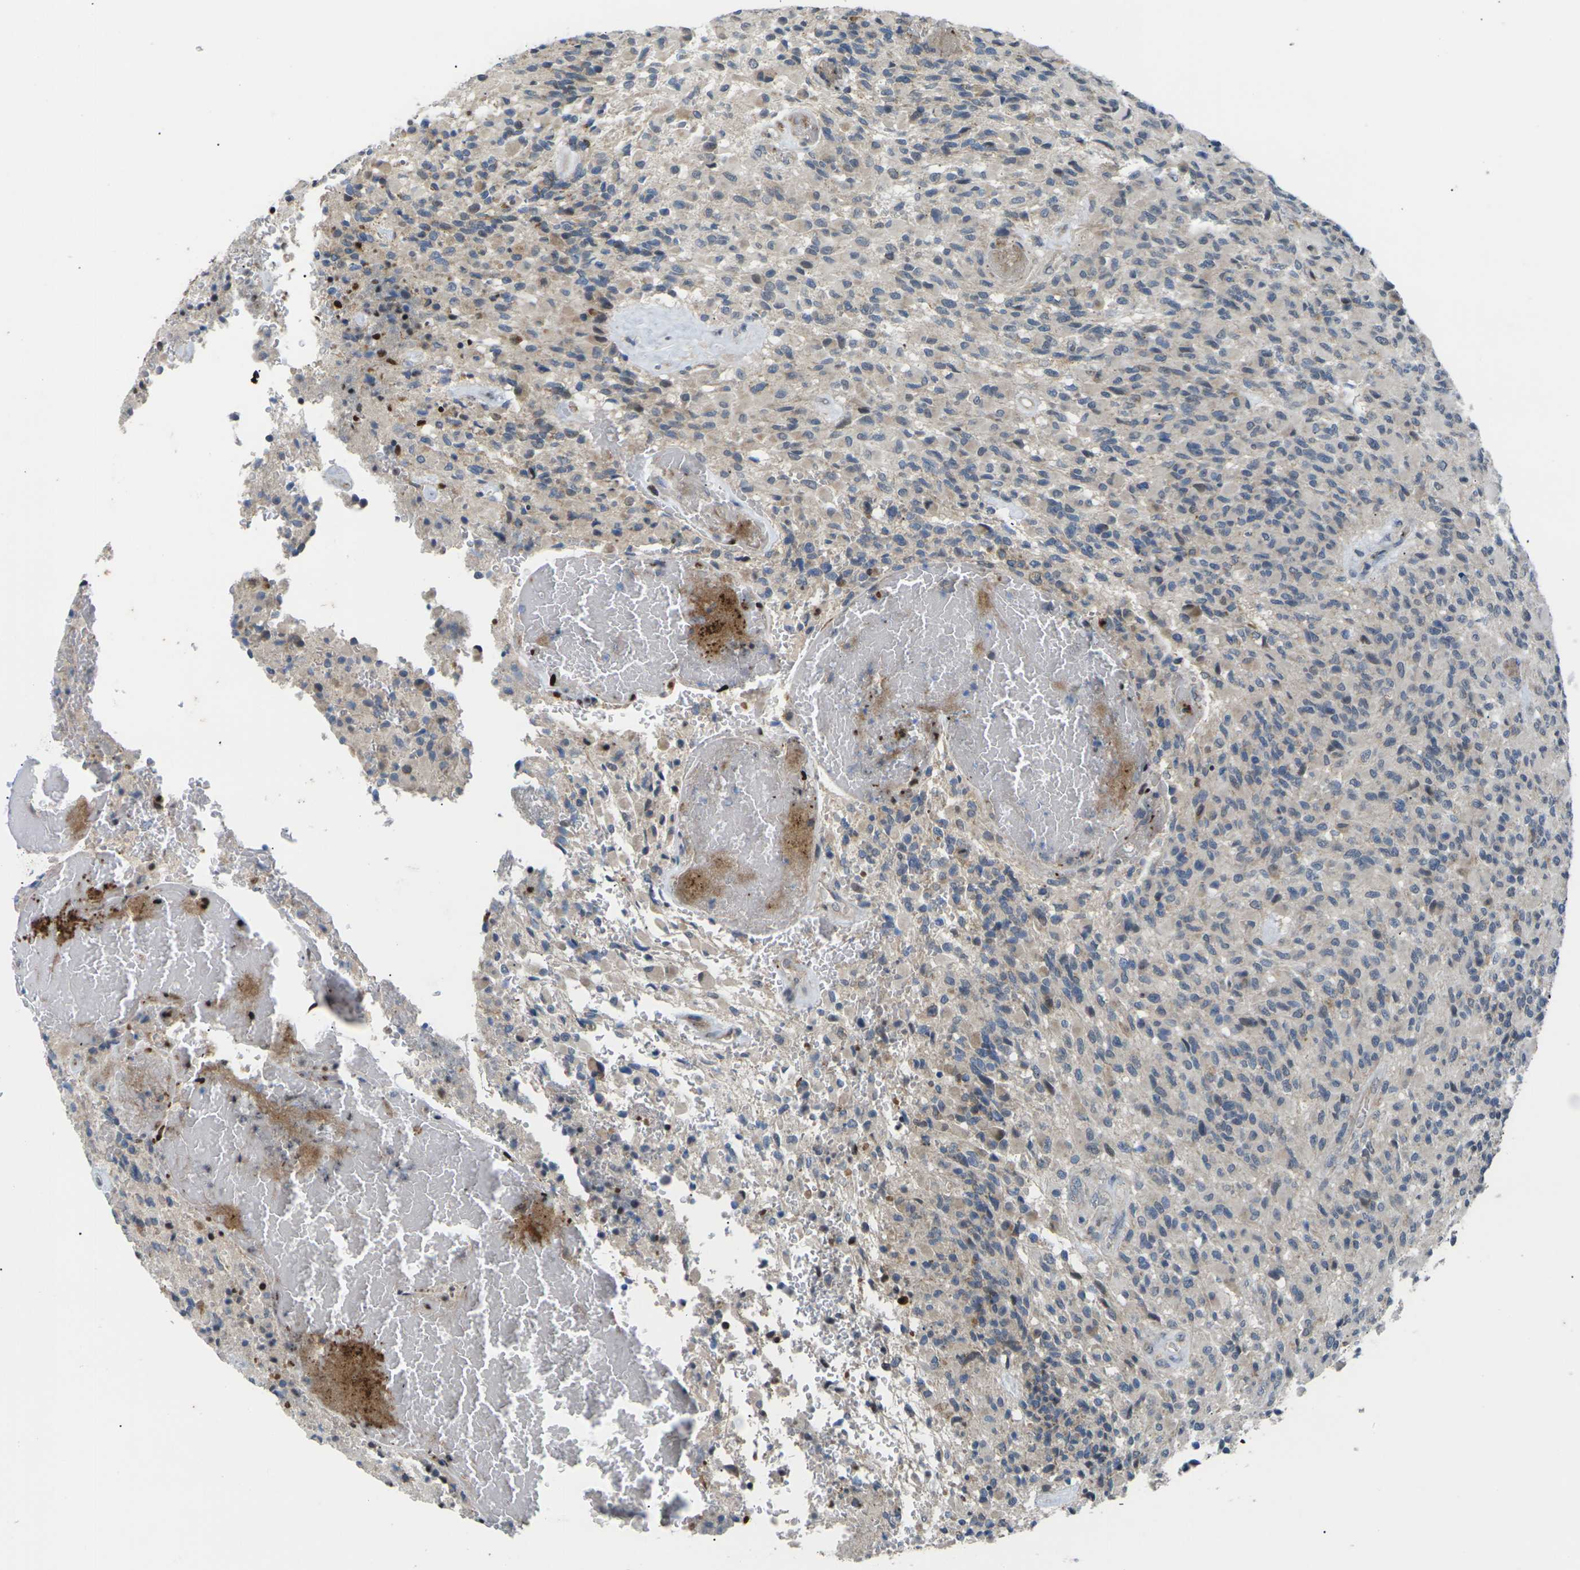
{"staining": {"intensity": "weak", "quantity": "25%-75%", "location": "cytoplasmic/membranous"}, "tissue": "glioma", "cell_type": "Tumor cells", "image_type": "cancer", "snomed": [{"axis": "morphology", "description": "Glioma, malignant, High grade"}, {"axis": "topography", "description": "Brain"}], "caption": "An immunohistochemistry micrograph of tumor tissue is shown. Protein staining in brown shows weak cytoplasmic/membranous positivity in malignant high-grade glioma within tumor cells. The protein is shown in brown color, while the nuclei are stained blue.", "gene": "RPS6KA3", "patient": {"sex": "male", "age": 71}}